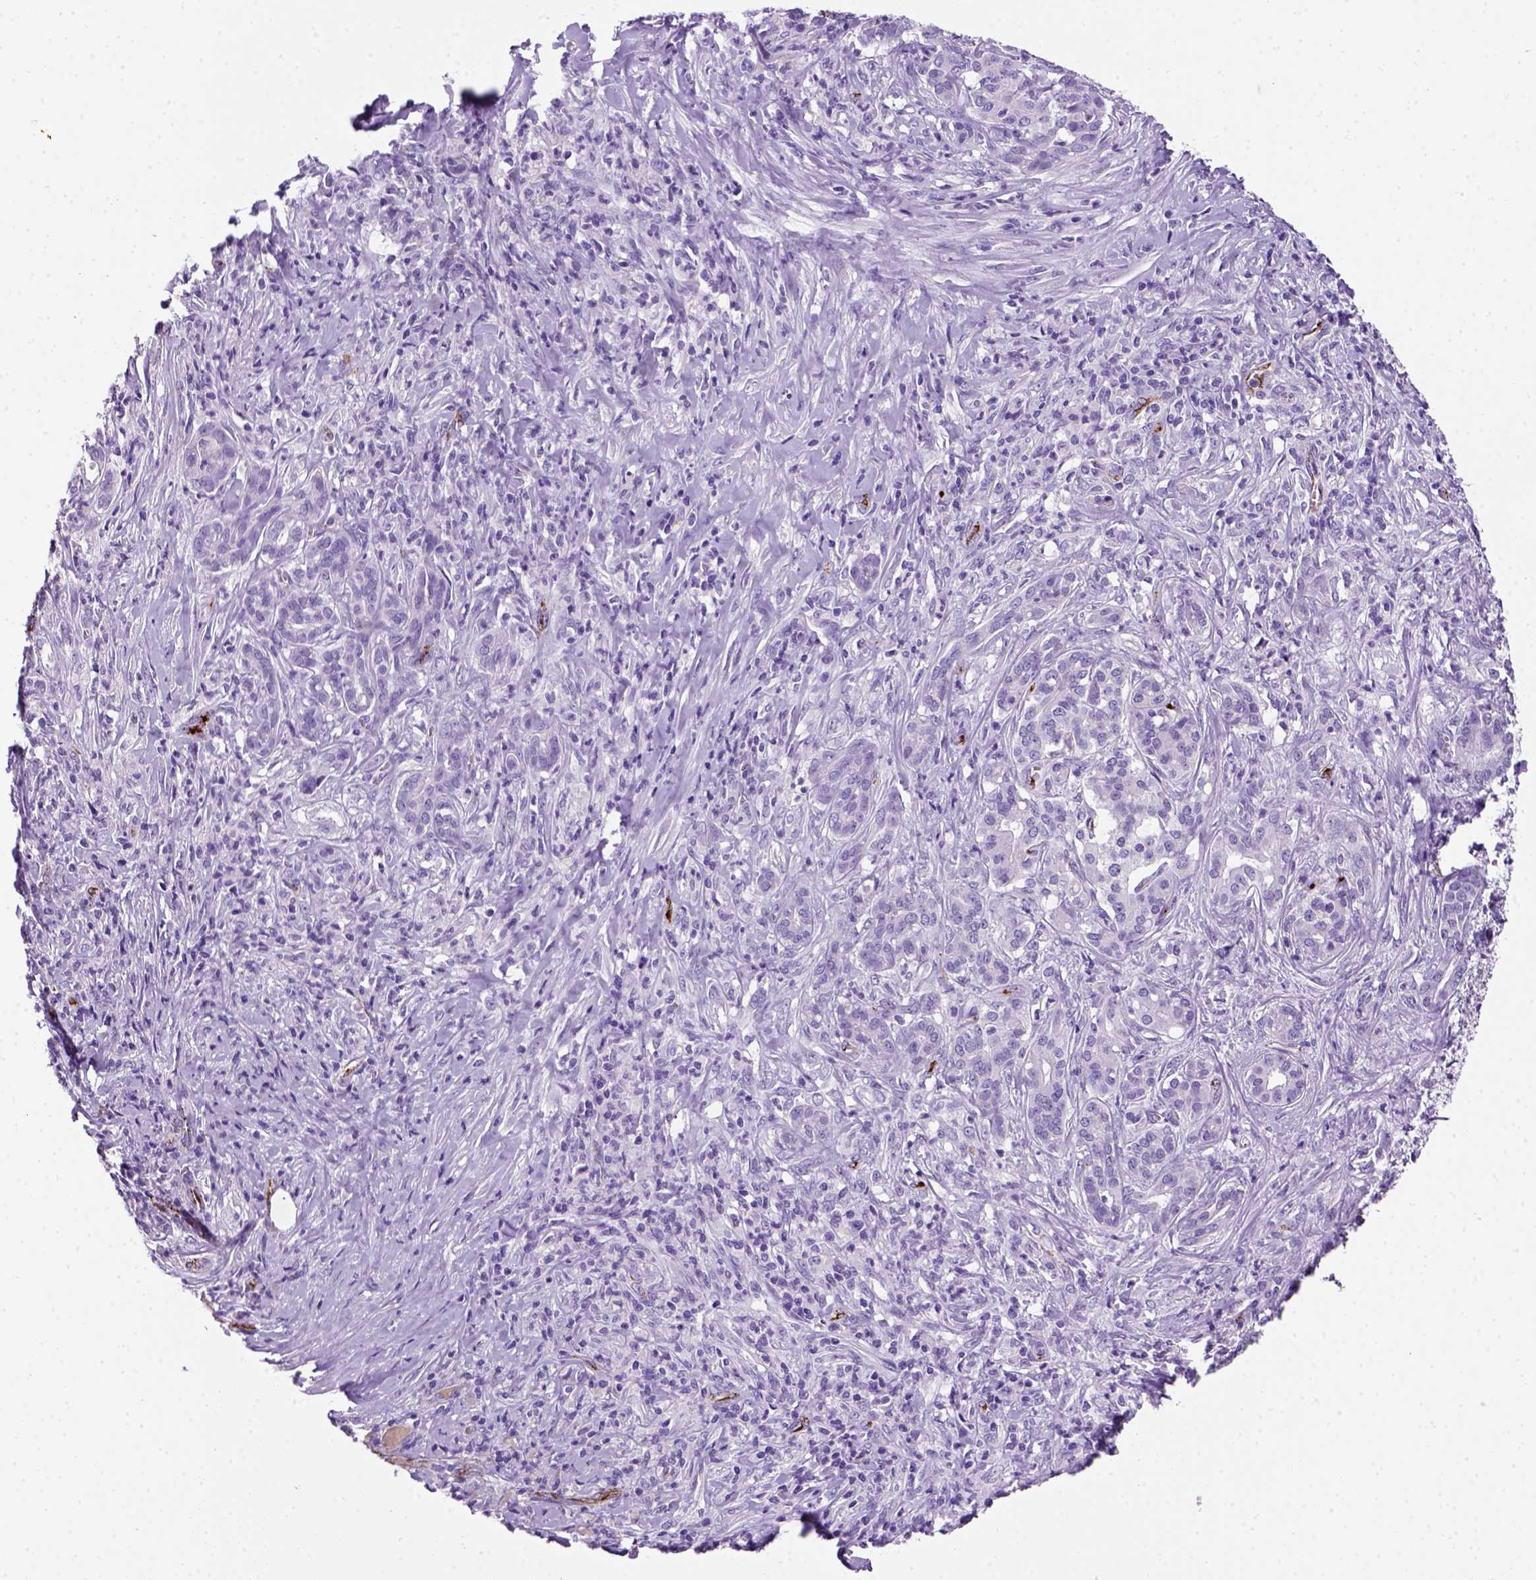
{"staining": {"intensity": "negative", "quantity": "none", "location": "none"}, "tissue": "pancreatic cancer", "cell_type": "Tumor cells", "image_type": "cancer", "snomed": [{"axis": "morphology", "description": "Normal tissue, NOS"}, {"axis": "morphology", "description": "Inflammation, NOS"}, {"axis": "morphology", "description": "Adenocarcinoma, NOS"}, {"axis": "topography", "description": "Pancreas"}], "caption": "Immunohistochemical staining of pancreatic adenocarcinoma shows no significant expression in tumor cells.", "gene": "VWF", "patient": {"sex": "male", "age": 57}}